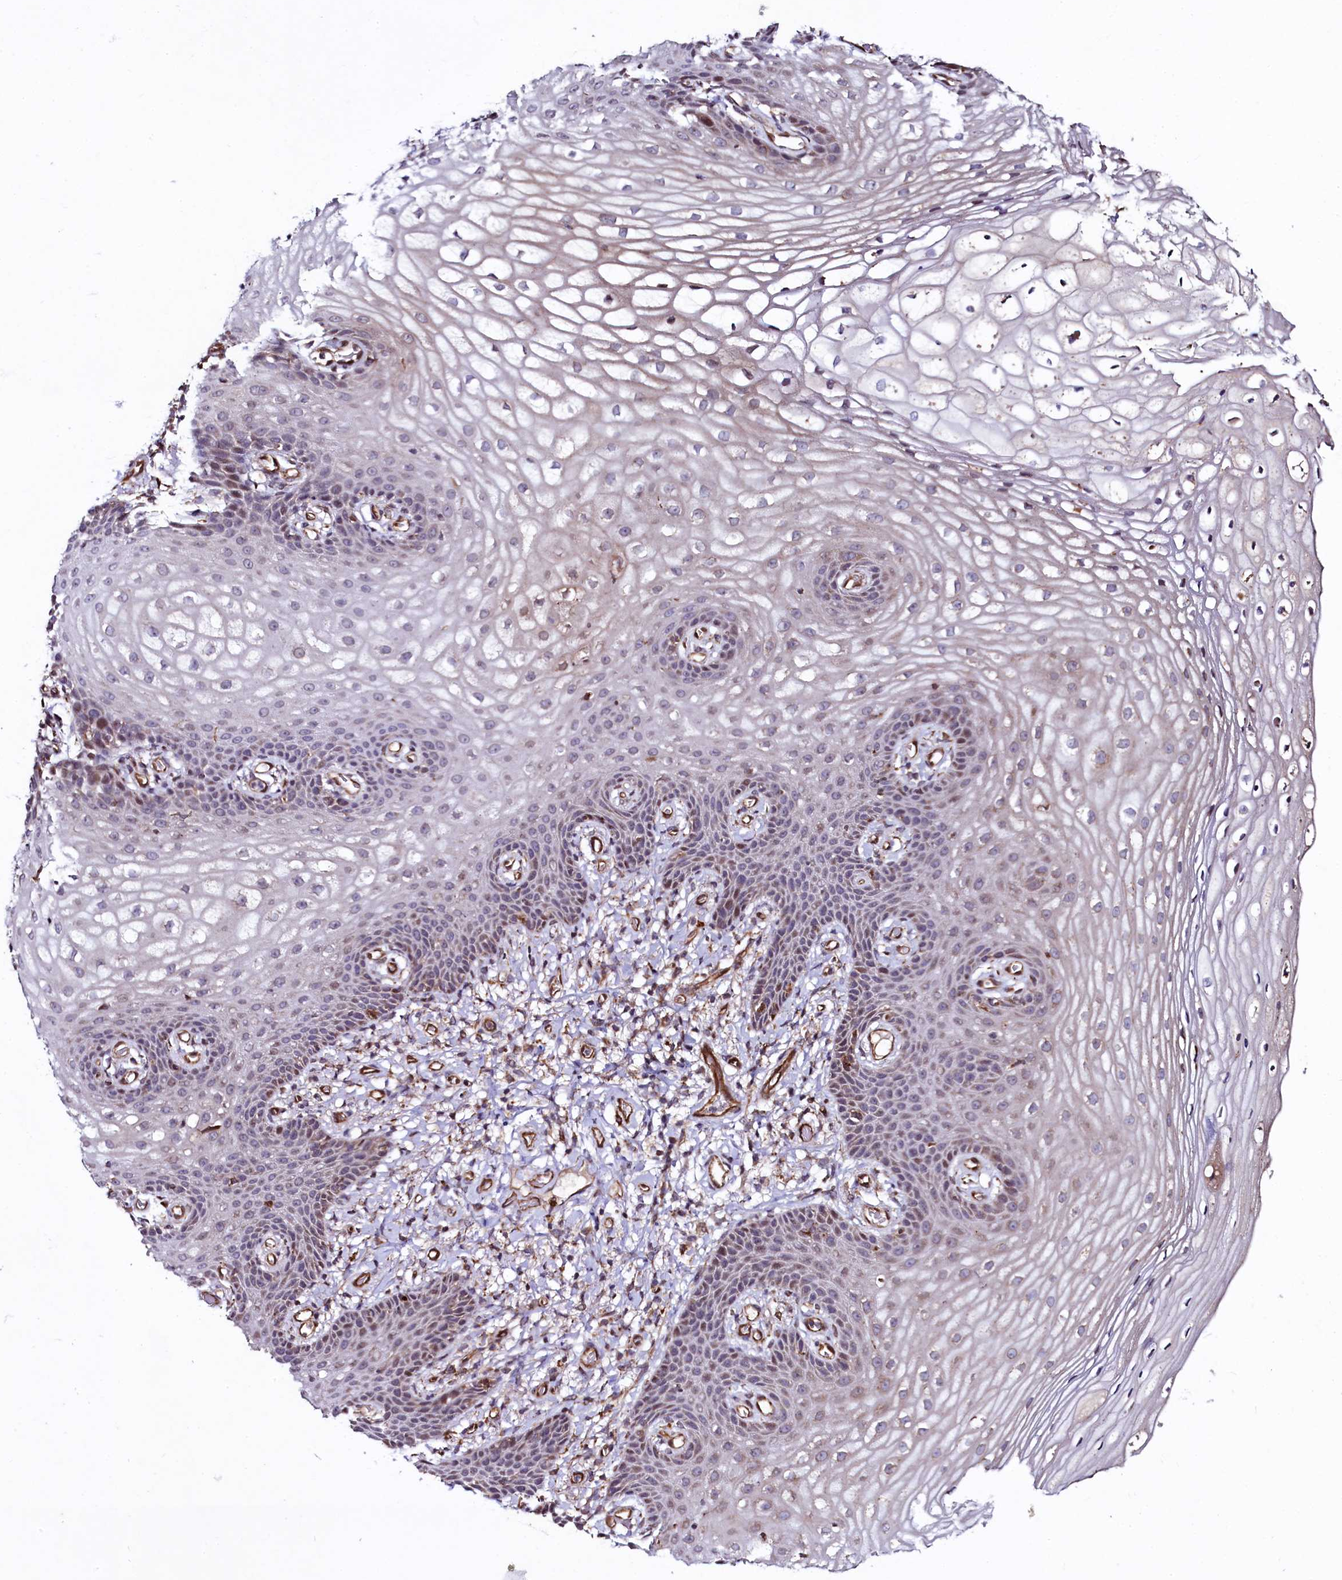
{"staining": {"intensity": "weak", "quantity": "25%-75%", "location": "cytoplasmic/membranous"}, "tissue": "vagina", "cell_type": "Squamous epithelial cells", "image_type": "normal", "snomed": [{"axis": "morphology", "description": "Normal tissue, NOS"}, {"axis": "topography", "description": "Vagina"}], "caption": "Normal vagina displays weak cytoplasmic/membranous expression in approximately 25%-75% of squamous epithelial cells, visualized by immunohistochemistry. The protein of interest is shown in brown color, while the nuclei are stained blue.", "gene": "ZNF577", "patient": {"sex": "female", "age": 60}}